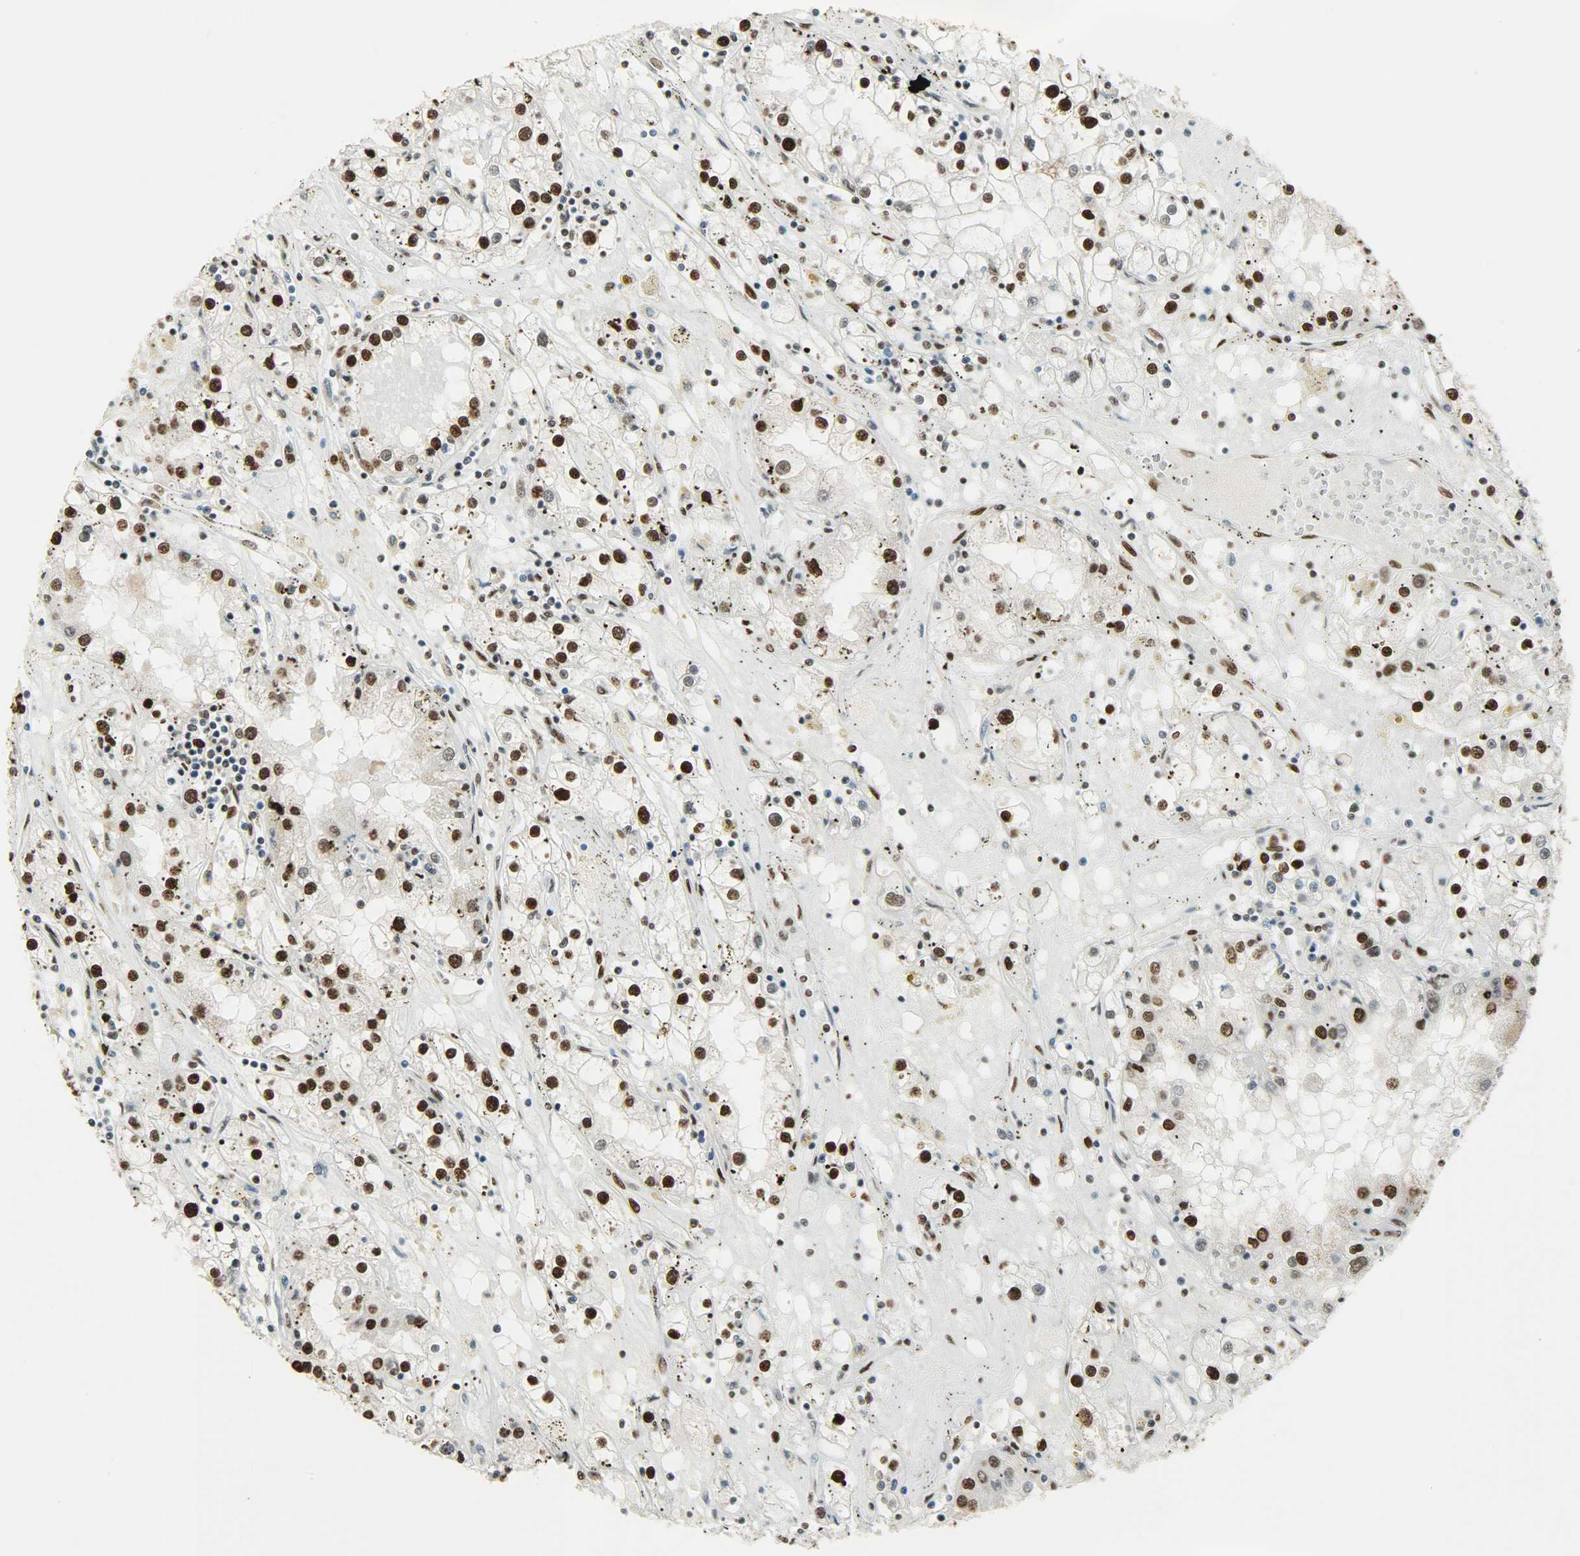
{"staining": {"intensity": "strong", "quantity": ">75%", "location": "nuclear"}, "tissue": "renal cancer", "cell_type": "Tumor cells", "image_type": "cancer", "snomed": [{"axis": "morphology", "description": "Adenocarcinoma, NOS"}, {"axis": "topography", "description": "Kidney"}], "caption": "A brown stain labels strong nuclear positivity of a protein in human adenocarcinoma (renal) tumor cells.", "gene": "MYEF2", "patient": {"sex": "male", "age": 56}}